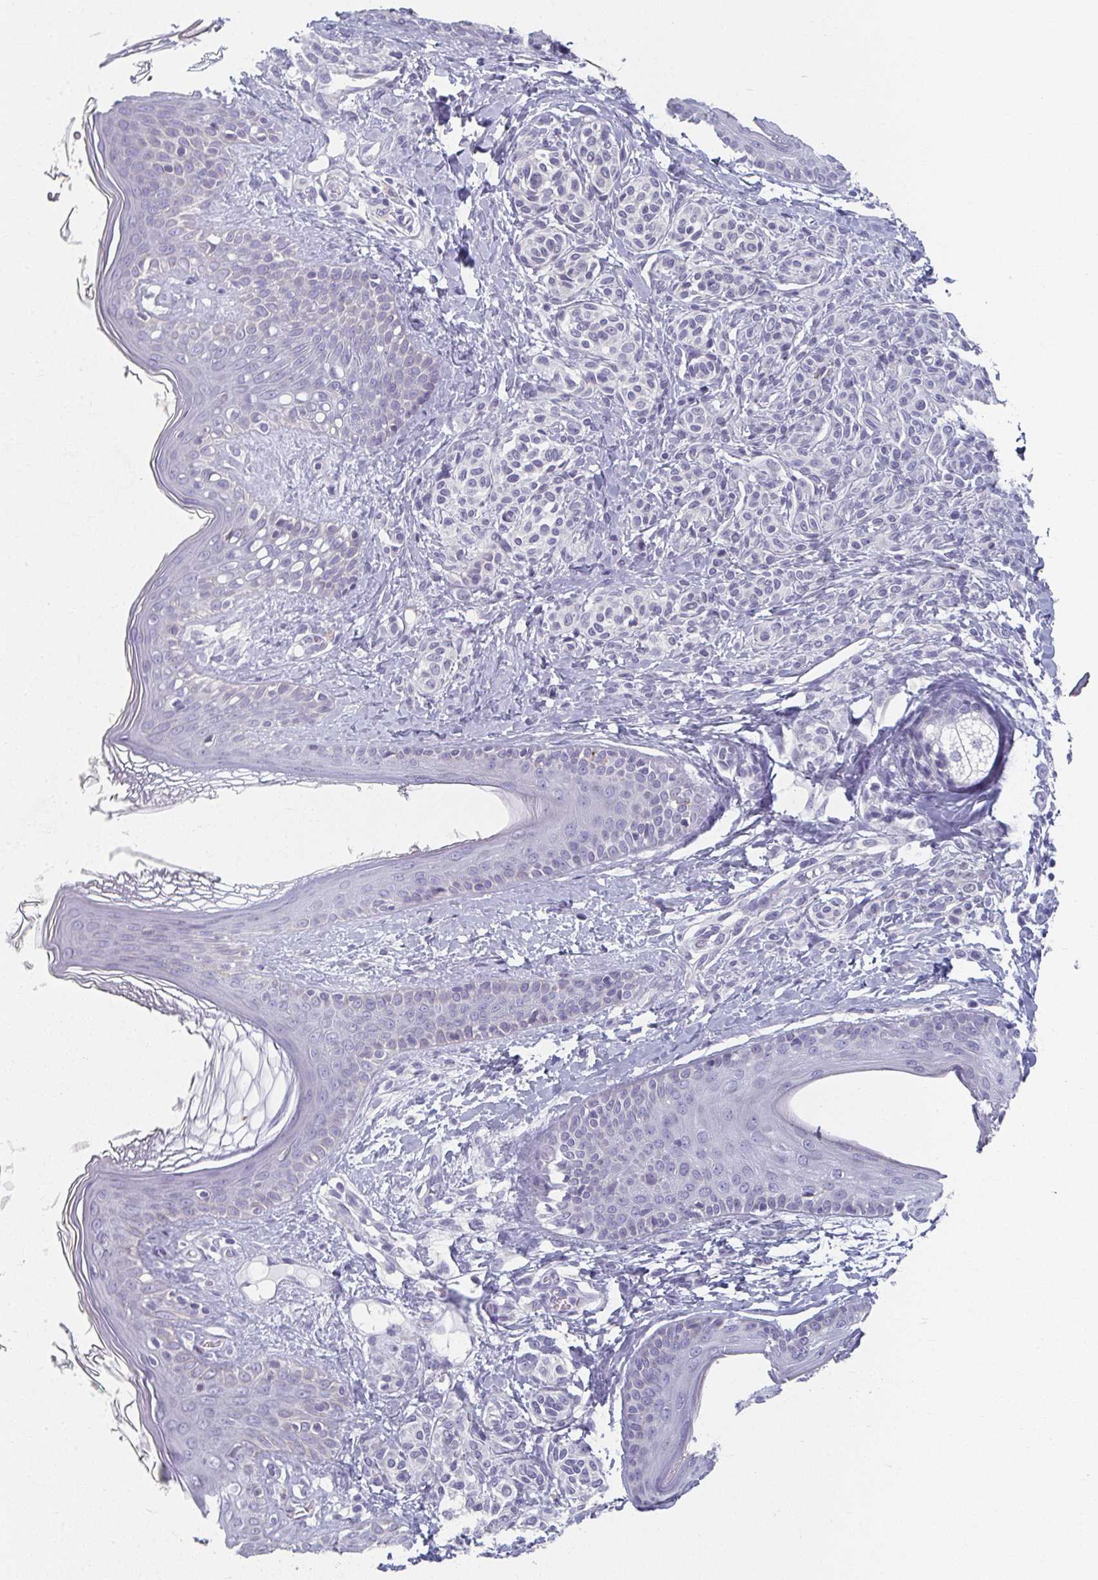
{"staining": {"intensity": "negative", "quantity": "none", "location": "none"}, "tissue": "skin", "cell_type": "Fibroblasts", "image_type": "normal", "snomed": [{"axis": "morphology", "description": "Normal tissue, NOS"}, {"axis": "topography", "description": "Skin"}], "caption": "The histopathology image shows no significant staining in fibroblasts of skin.", "gene": "CAMKV", "patient": {"sex": "male", "age": 16}}